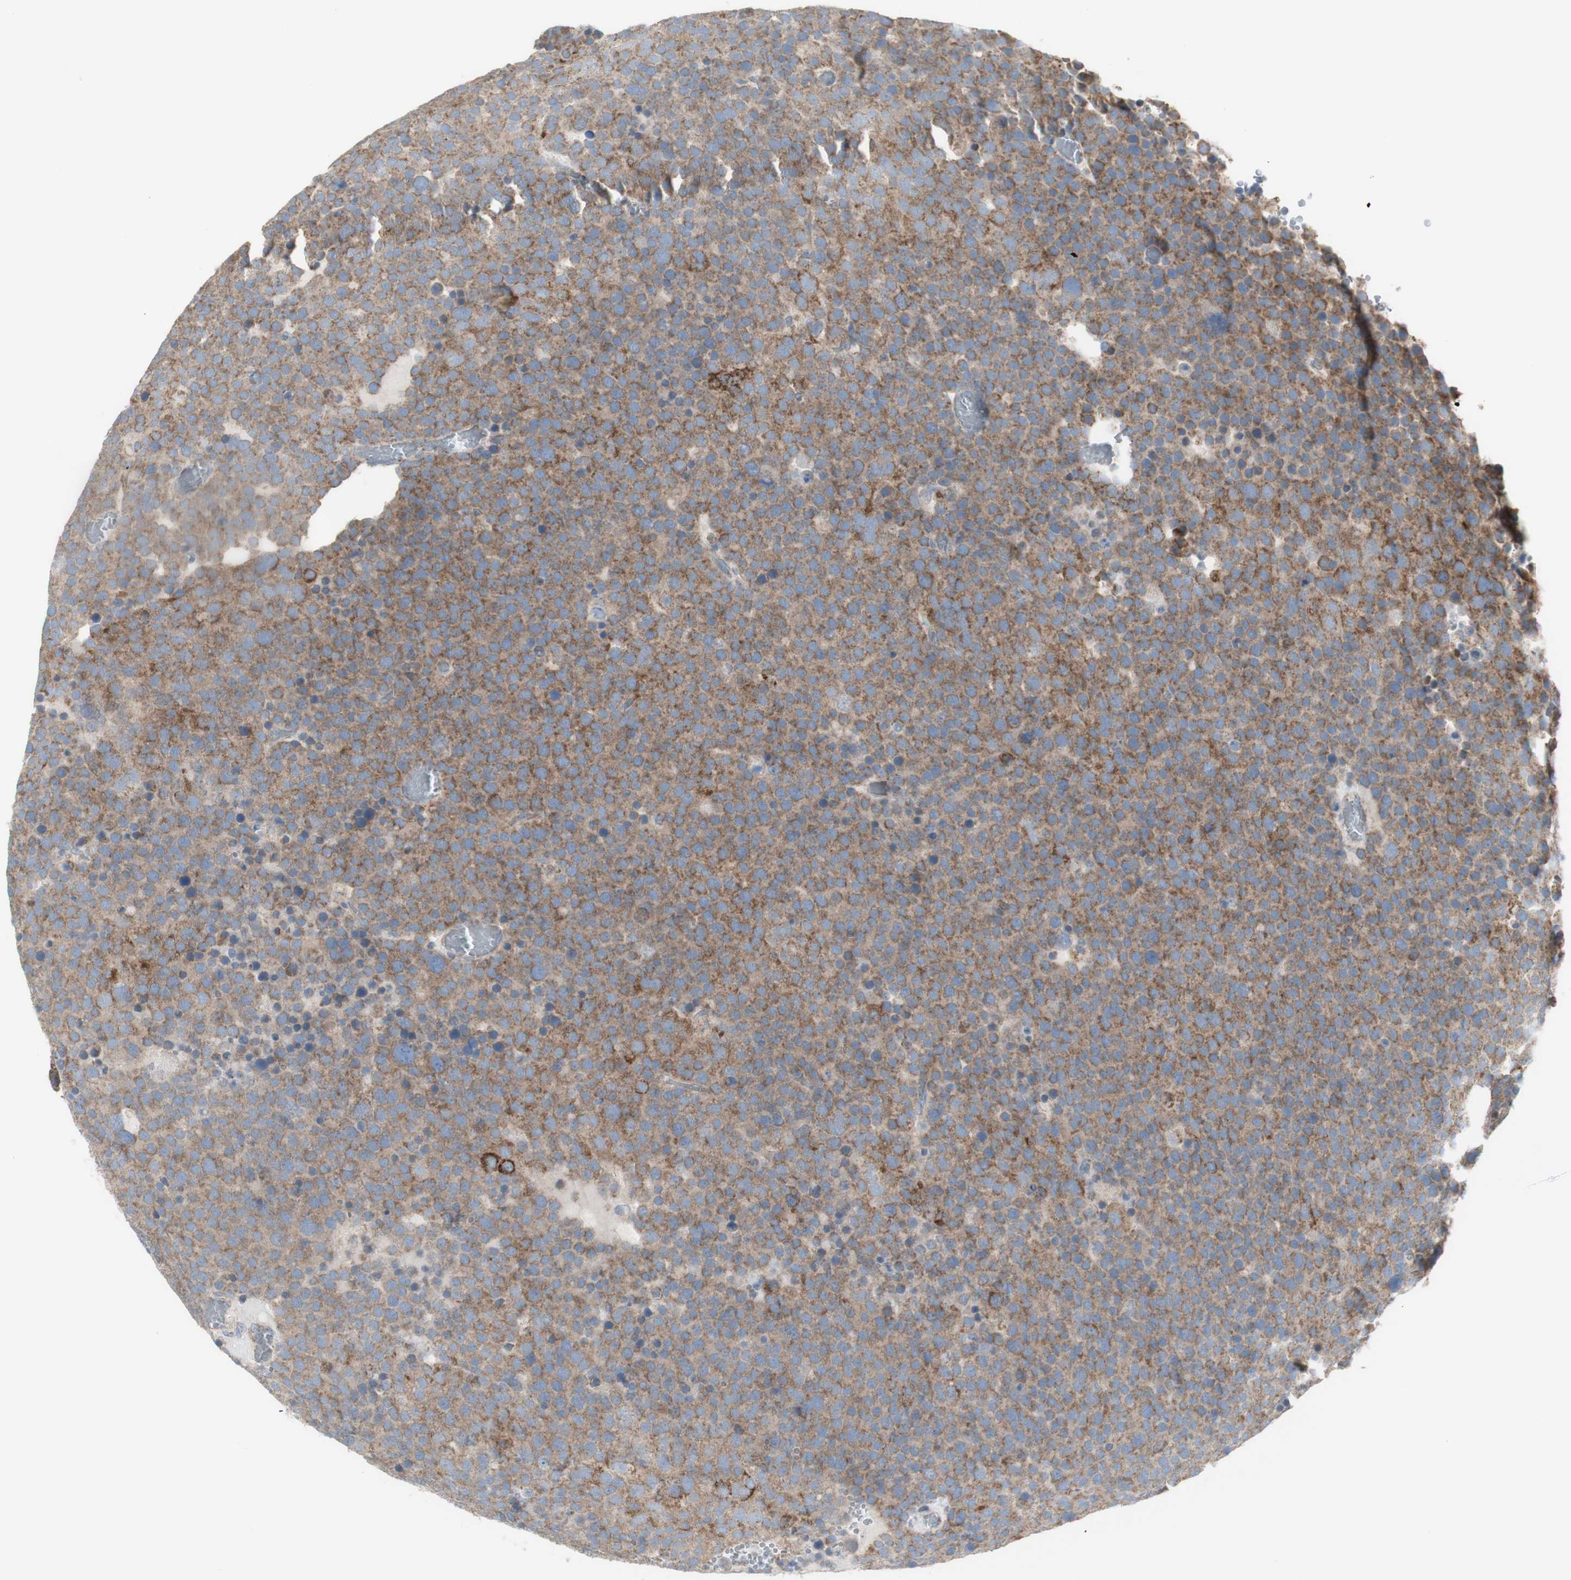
{"staining": {"intensity": "weak", "quantity": "25%-75%", "location": "cytoplasmic/membranous"}, "tissue": "testis cancer", "cell_type": "Tumor cells", "image_type": "cancer", "snomed": [{"axis": "morphology", "description": "Seminoma, NOS"}, {"axis": "topography", "description": "Testis"}], "caption": "Immunohistochemistry of seminoma (testis) shows low levels of weak cytoplasmic/membranous staining in about 25%-75% of tumor cells.", "gene": "C3orf52", "patient": {"sex": "male", "age": 71}}